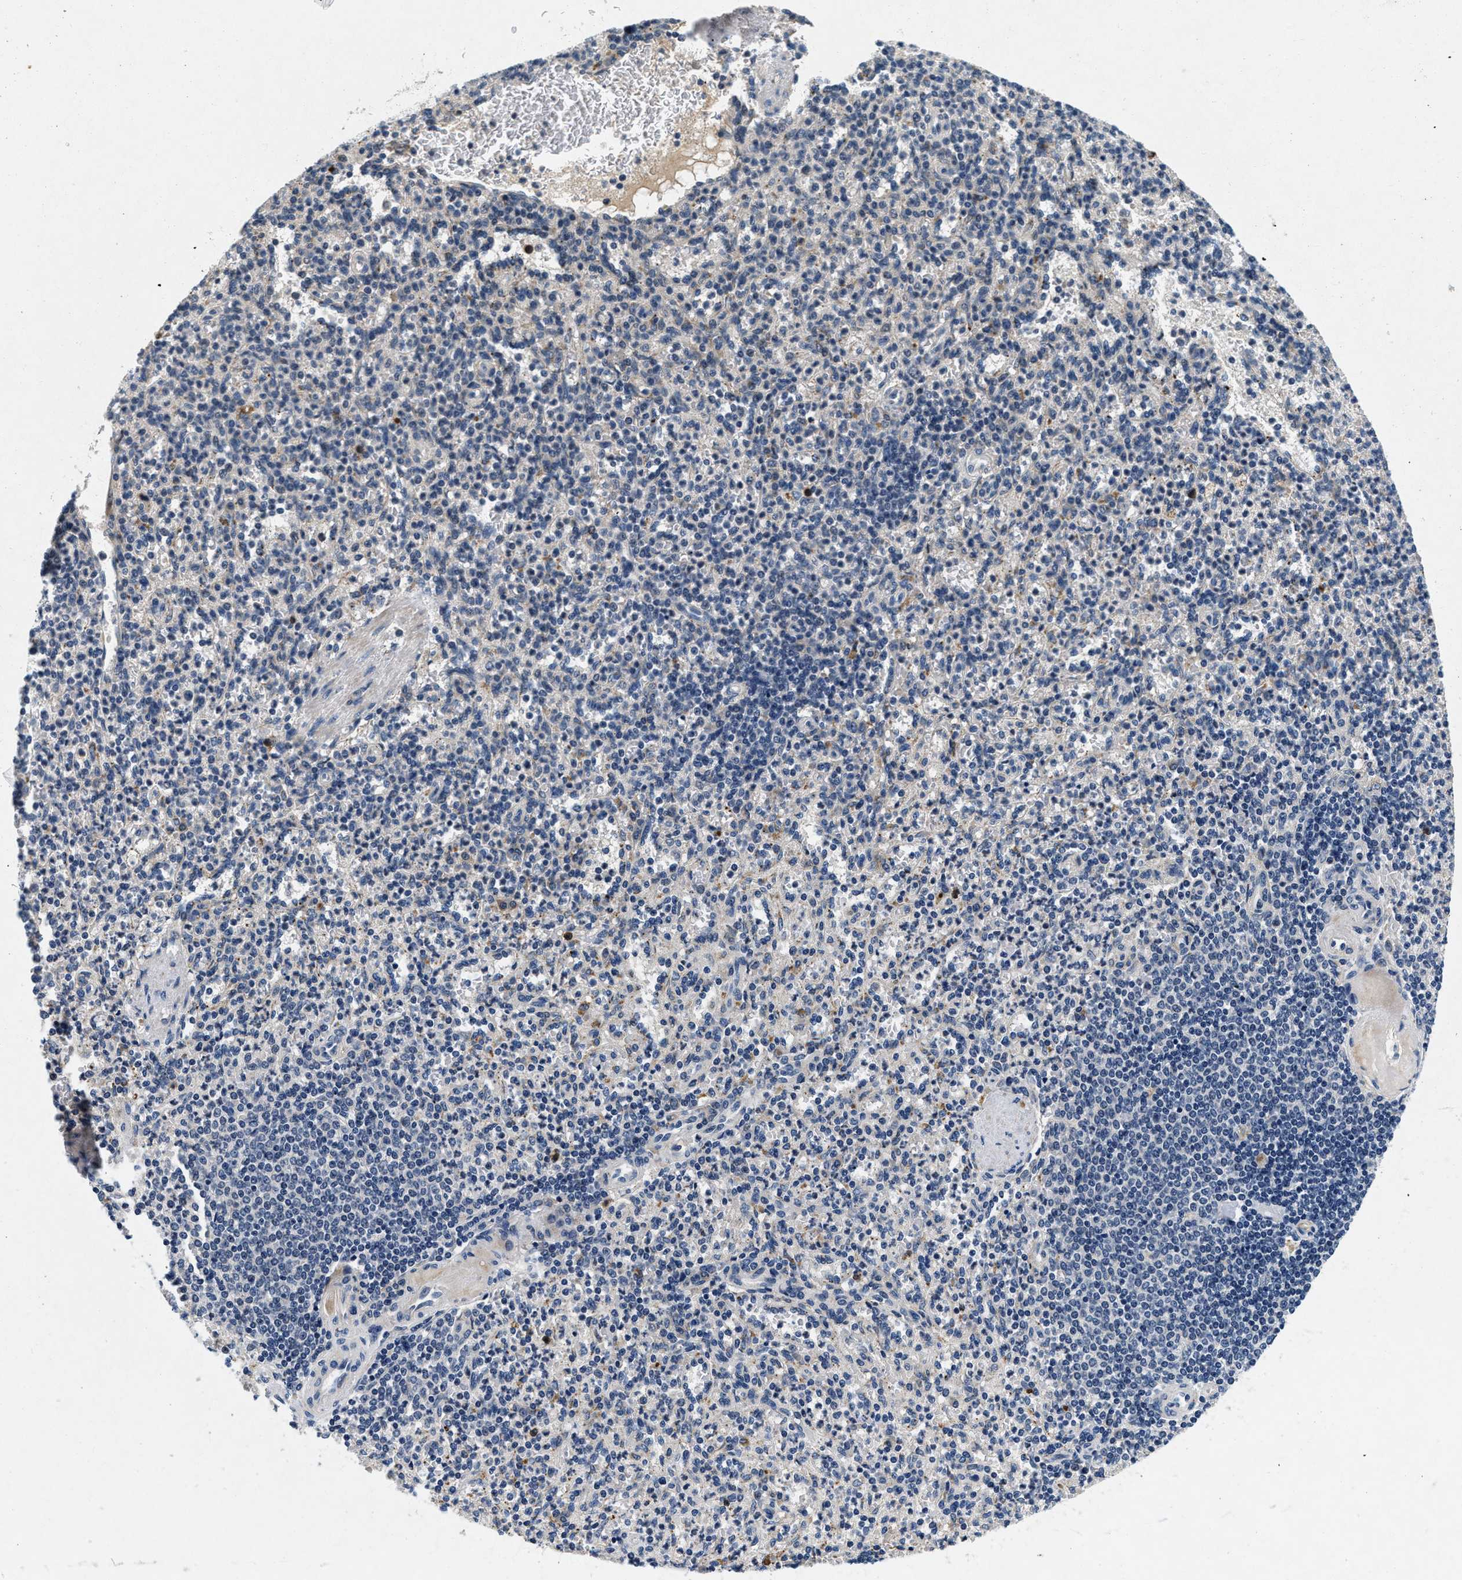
{"staining": {"intensity": "negative", "quantity": "none", "location": "none"}, "tissue": "spleen", "cell_type": "Cells in red pulp", "image_type": "normal", "snomed": [{"axis": "morphology", "description": "Normal tissue, NOS"}, {"axis": "topography", "description": "Spleen"}], "caption": "DAB (3,3'-diaminobenzidine) immunohistochemical staining of normal spleen demonstrates no significant expression in cells in red pulp. The staining was performed using DAB (3,3'-diaminobenzidine) to visualize the protein expression in brown, while the nuclei were stained in blue with hematoxylin (Magnification: 20x).", "gene": "PDP1", "patient": {"sex": "female", "age": 74}}